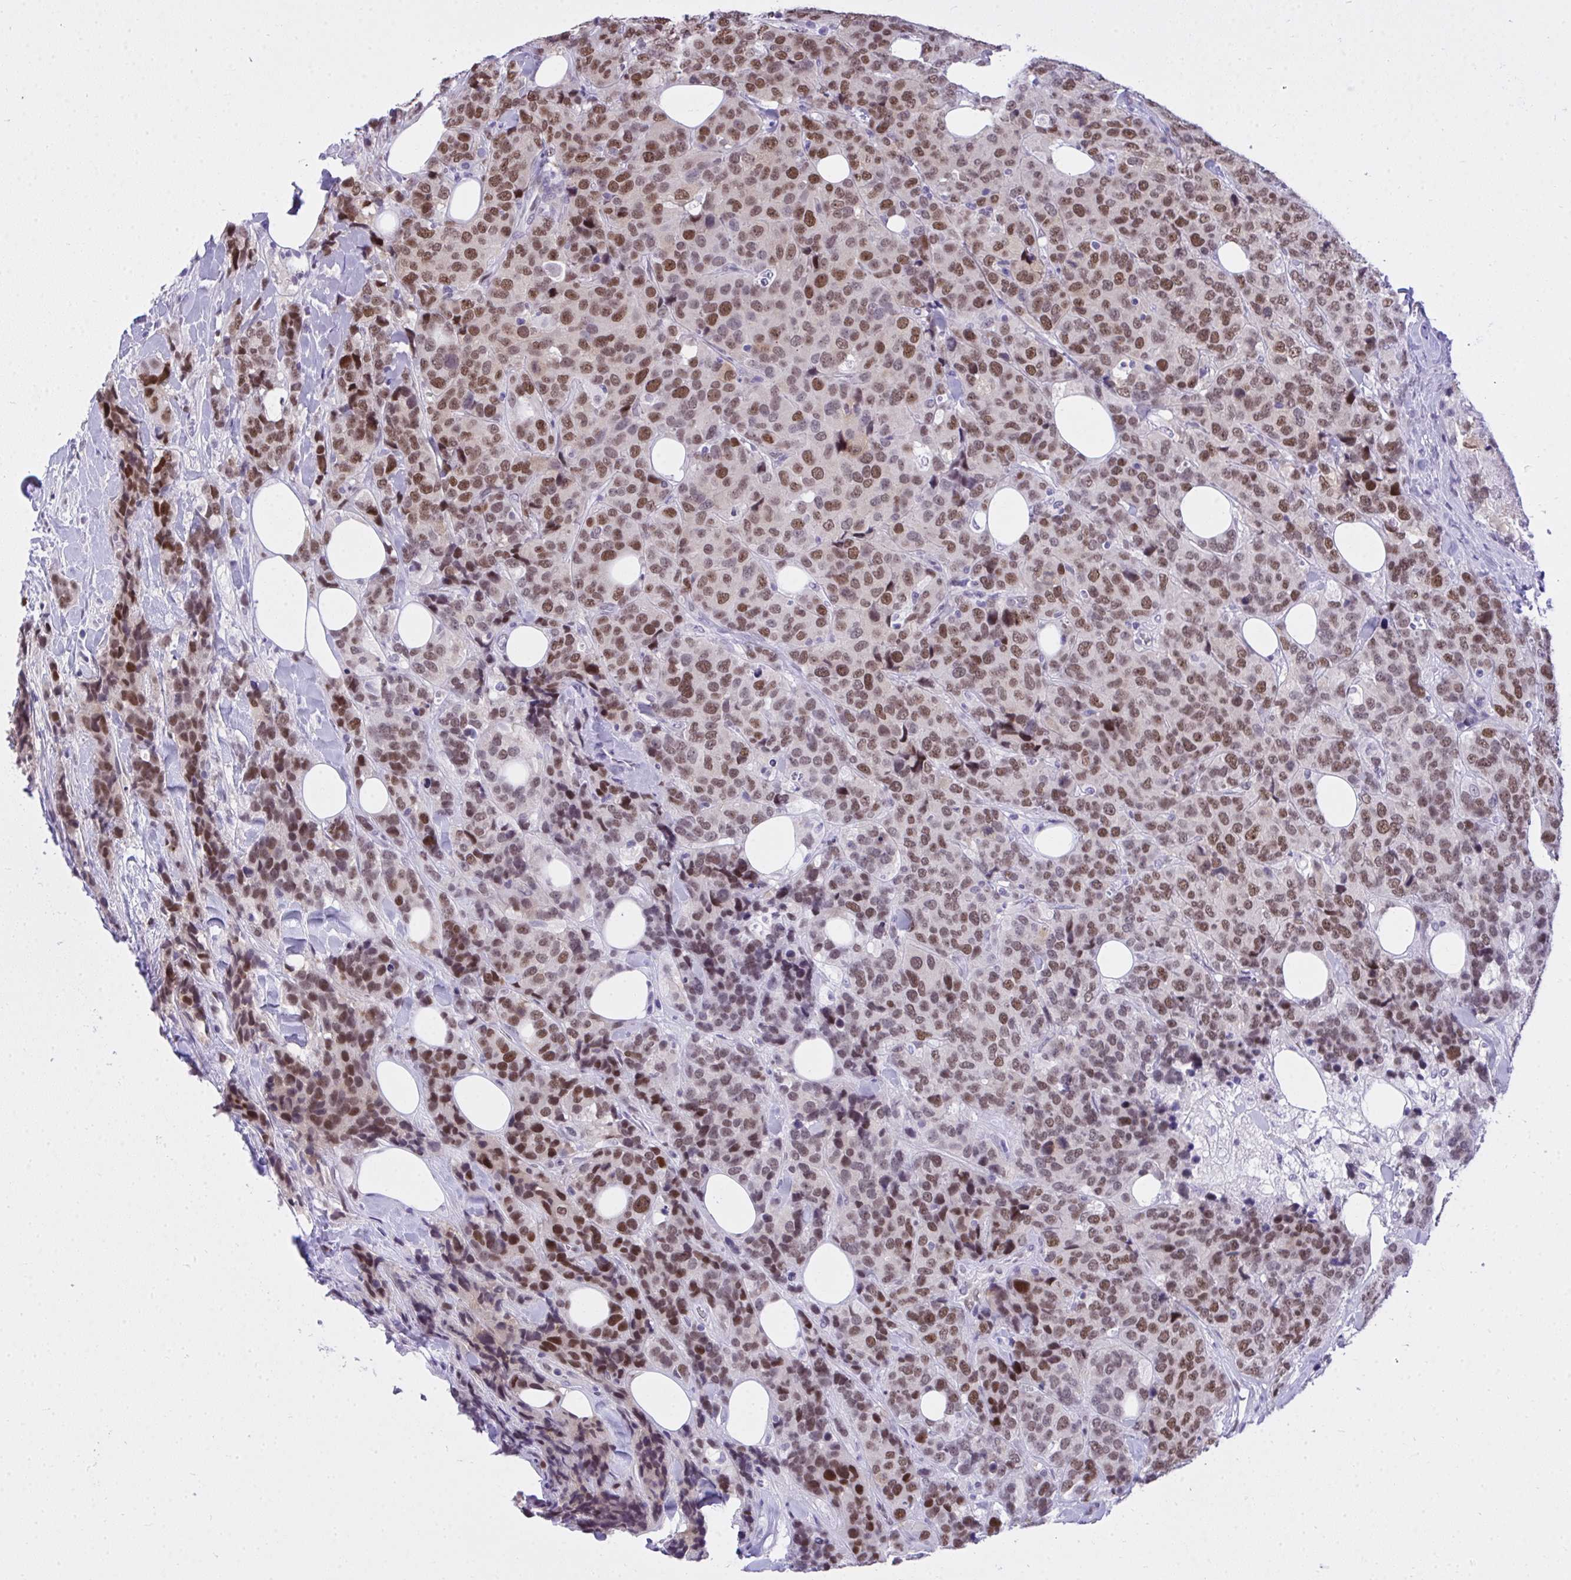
{"staining": {"intensity": "moderate", "quantity": ">75%", "location": "nuclear"}, "tissue": "breast cancer", "cell_type": "Tumor cells", "image_type": "cancer", "snomed": [{"axis": "morphology", "description": "Lobular carcinoma"}, {"axis": "topography", "description": "Breast"}], "caption": "Moderate nuclear positivity is seen in about >75% of tumor cells in lobular carcinoma (breast).", "gene": "TEAD4", "patient": {"sex": "female", "age": 59}}